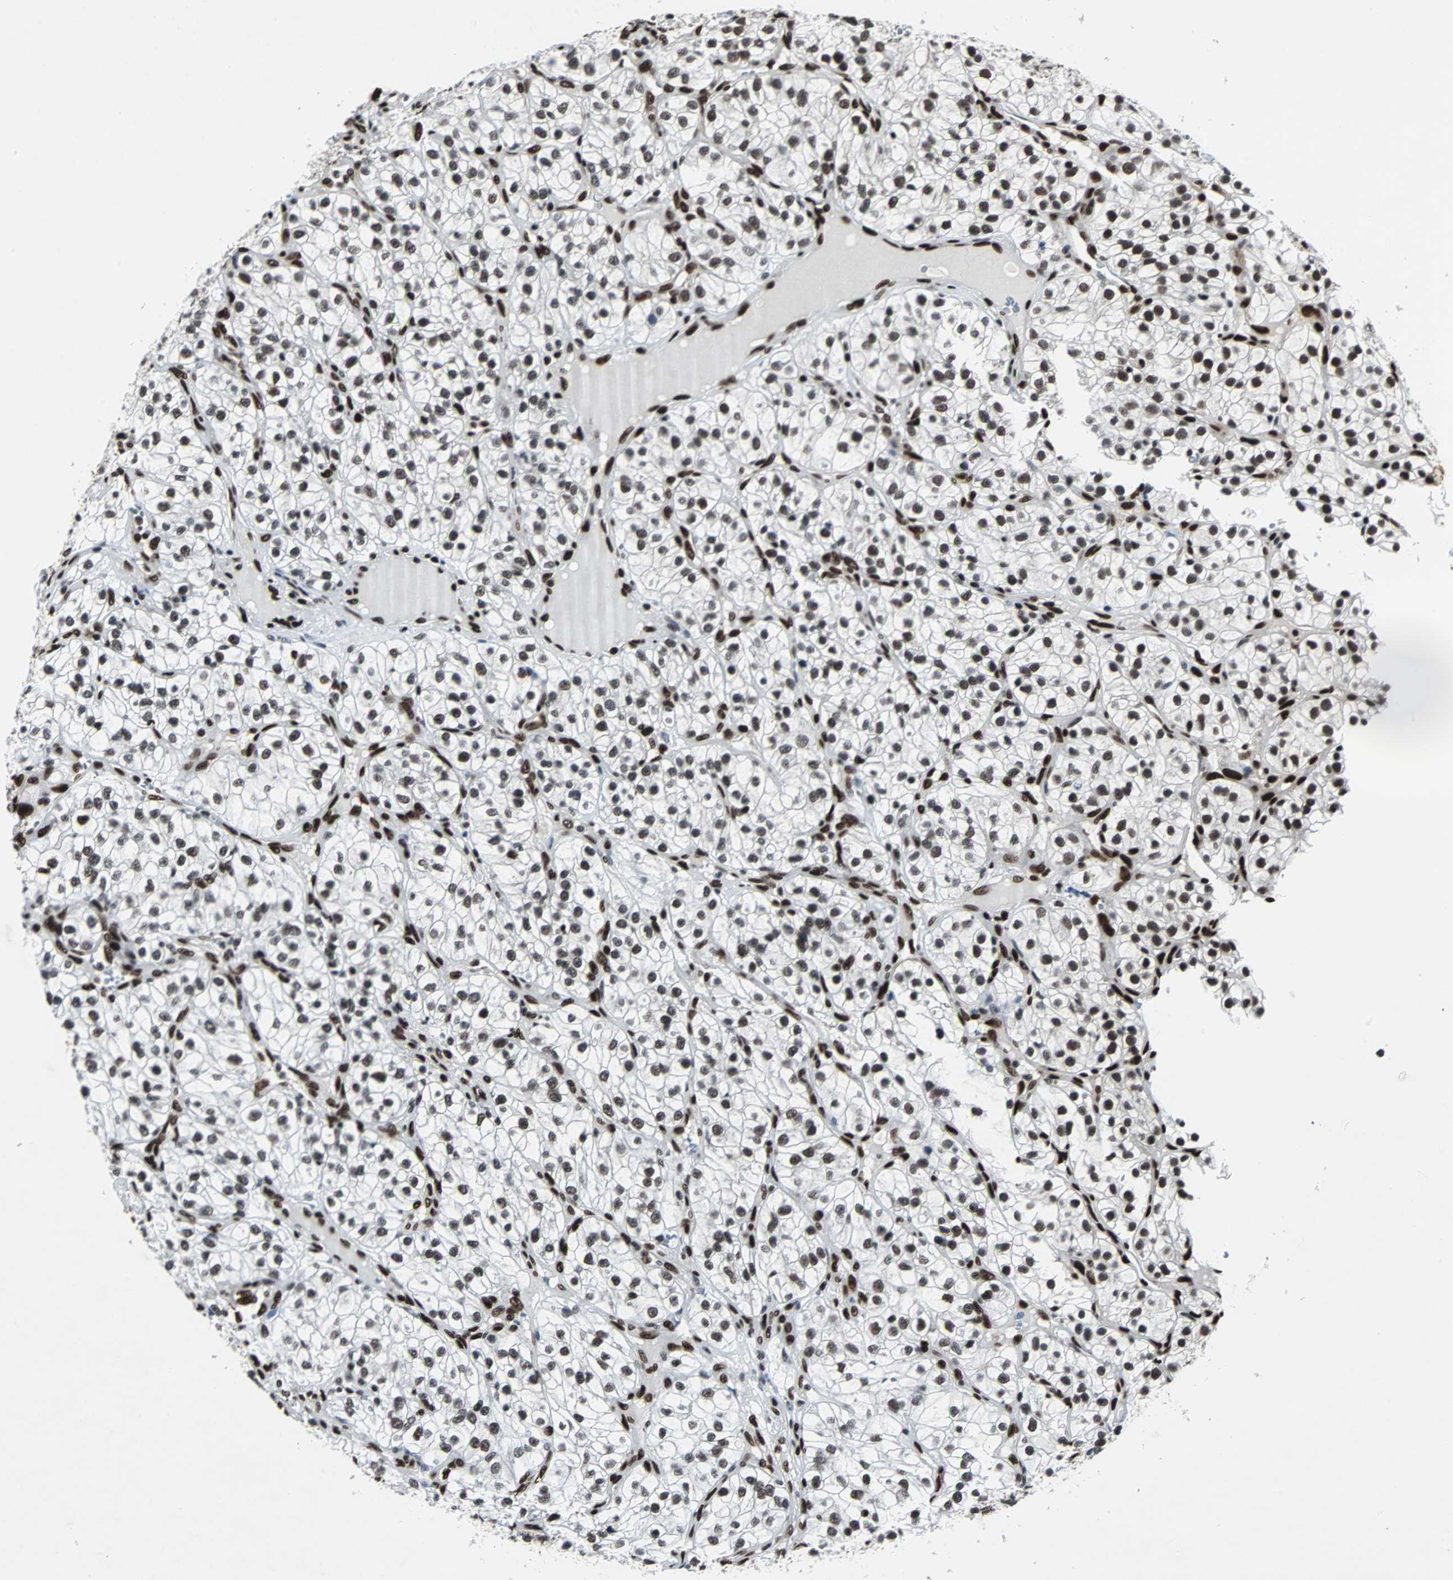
{"staining": {"intensity": "strong", "quantity": "25%-75%", "location": "nuclear"}, "tissue": "renal cancer", "cell_type": "Tumor cells", "image_type": "cancer", "snomed": [{"axis": "morphology", "description": "Adenocarcinoma, NOS"}, {"axis": "topography", "description": "Kidney"}], "caption": "IHC of human adenocarcinoma (renal) shows high levels of strong nuclear positivity in about 25%-75% of tumor cells.", "gene": "MEF2D", "patient": {"sex": "female", "age": 57}}